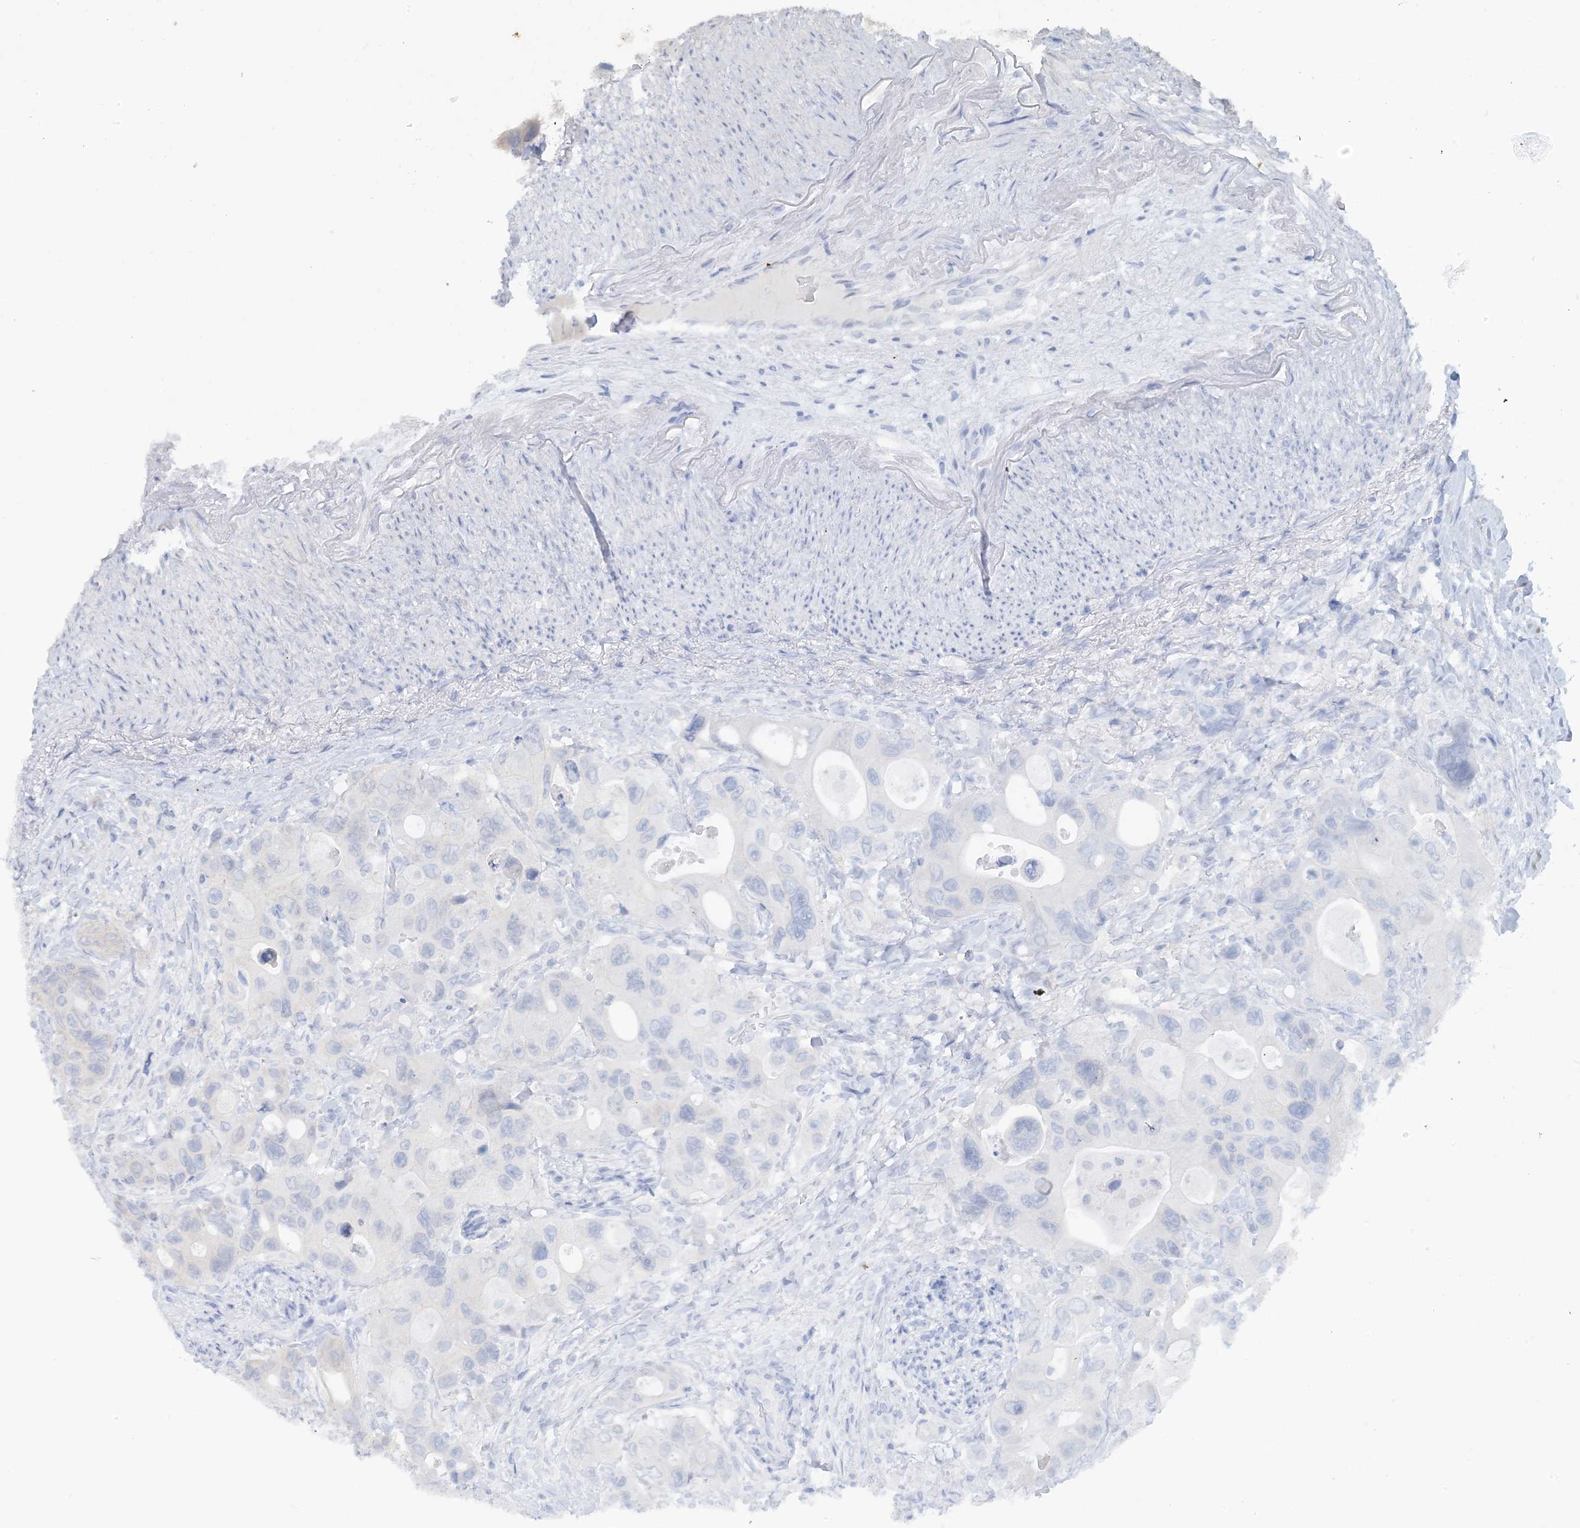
{"staining": {"intensity": "negative", "quantity": "none", "location": "none"}, "tissue": "colorectal cancer", "cell_type": "Tumor cells", "image_type": "cancer", "snomed": [{"axis": "morphology", "description": "Adenocarcinoma, NOS"}, {"axis": "topography", "description": "Colon"}], "caption": "Immunohistochemistry (IHC) micrograph of human colorectal cancer (adenocarcinoma) stained for a protein (brown), which reveals no staining in tumor cells.", "gene": "ACYP2", "patient": {"sex": "female", "age": 46}}